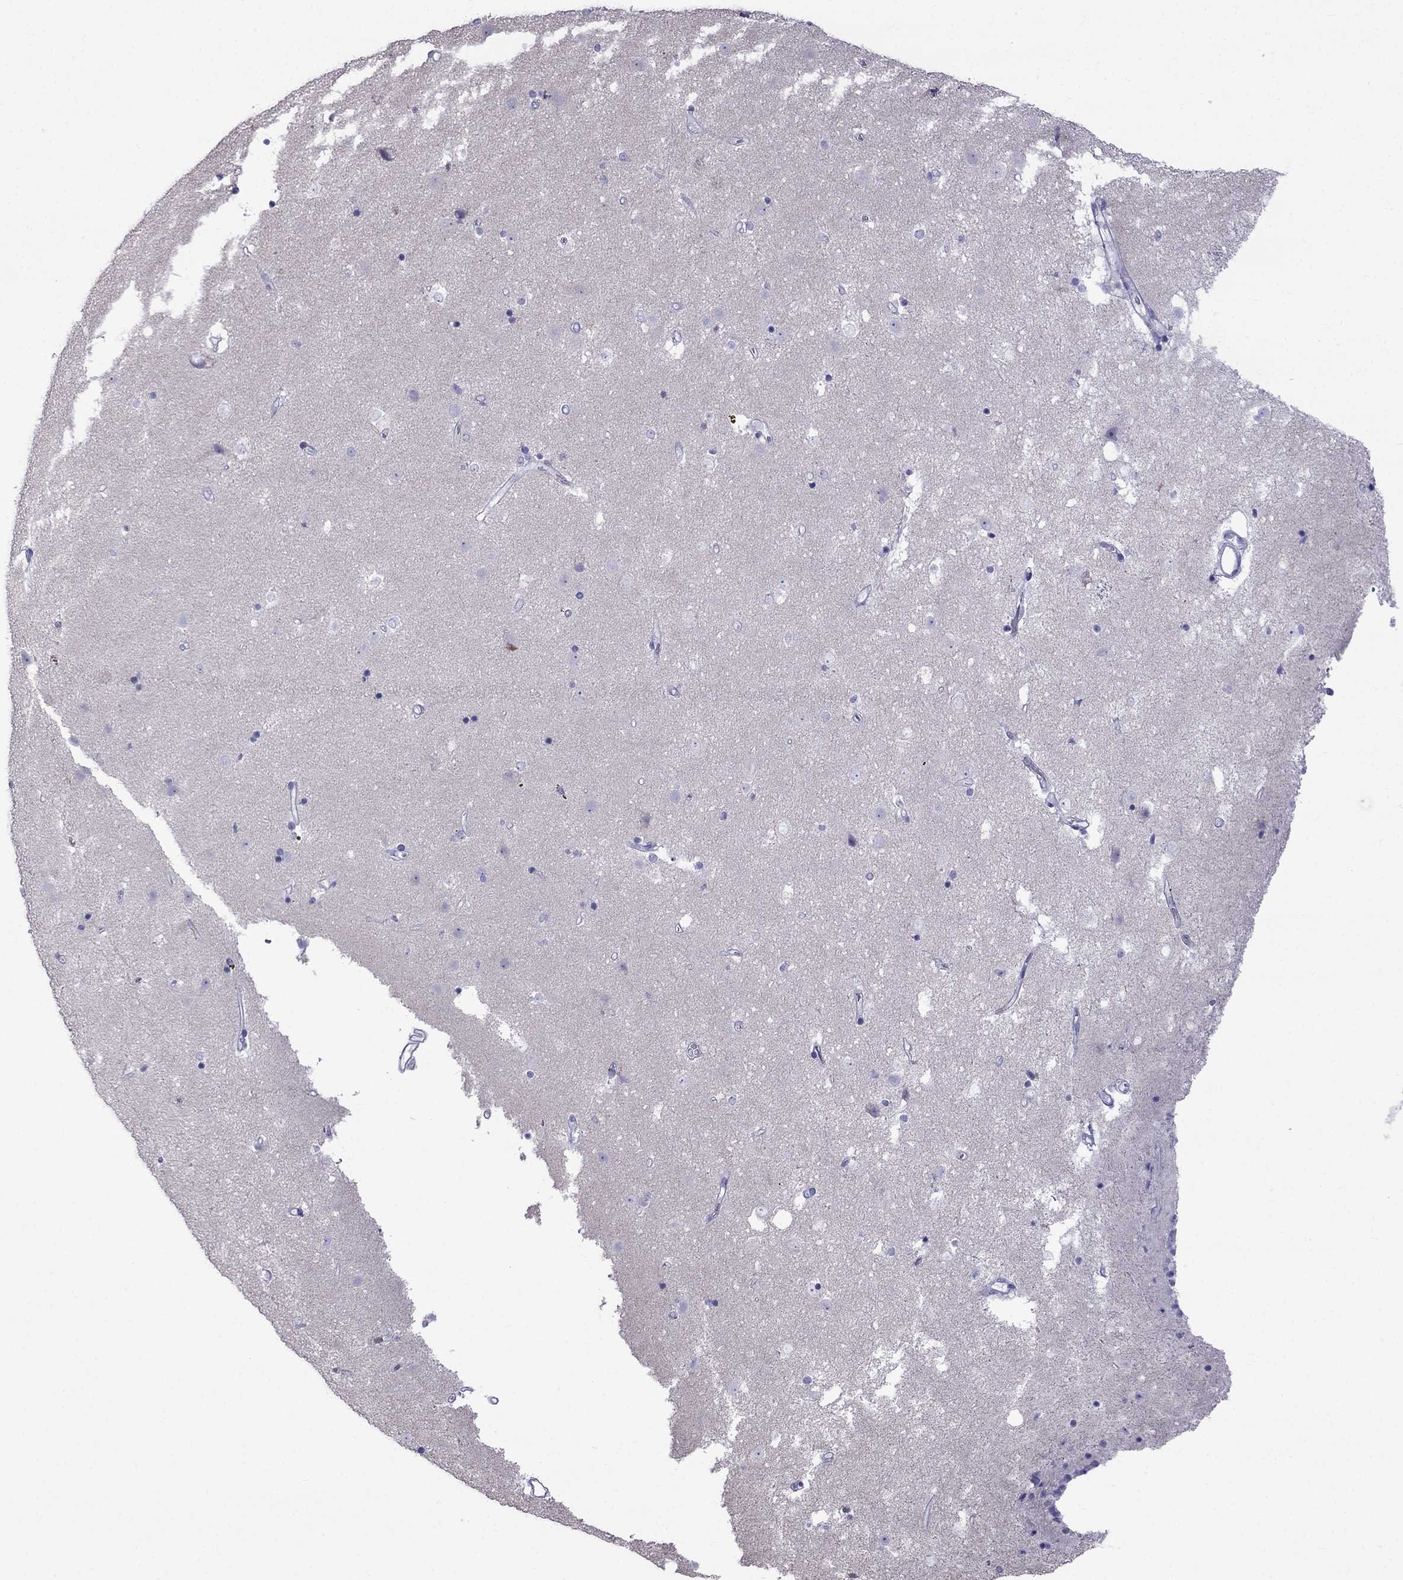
{"staining": {"intensity": "negative", "quantity": "none", "location": "none"}, "tissue": "caudate", "cell_type": "Glial cells", "image_type": "normal", "snomed": [{"axis": "morphology", "description": "Normal tissue, NOS"}, {"axis": "topography", "description": "Lateral ventricle wall"}], "caption": "Immunohistochemical staining of normal caudate shows no significant staining in glial cells. The staining is performed using DAB (3,3'-diaminobenzidine) brown chromogen with nuclei counter-stained in using hematoxylin.", "gene": "MGP", "patient": {"sex": "female", "age": 71}}